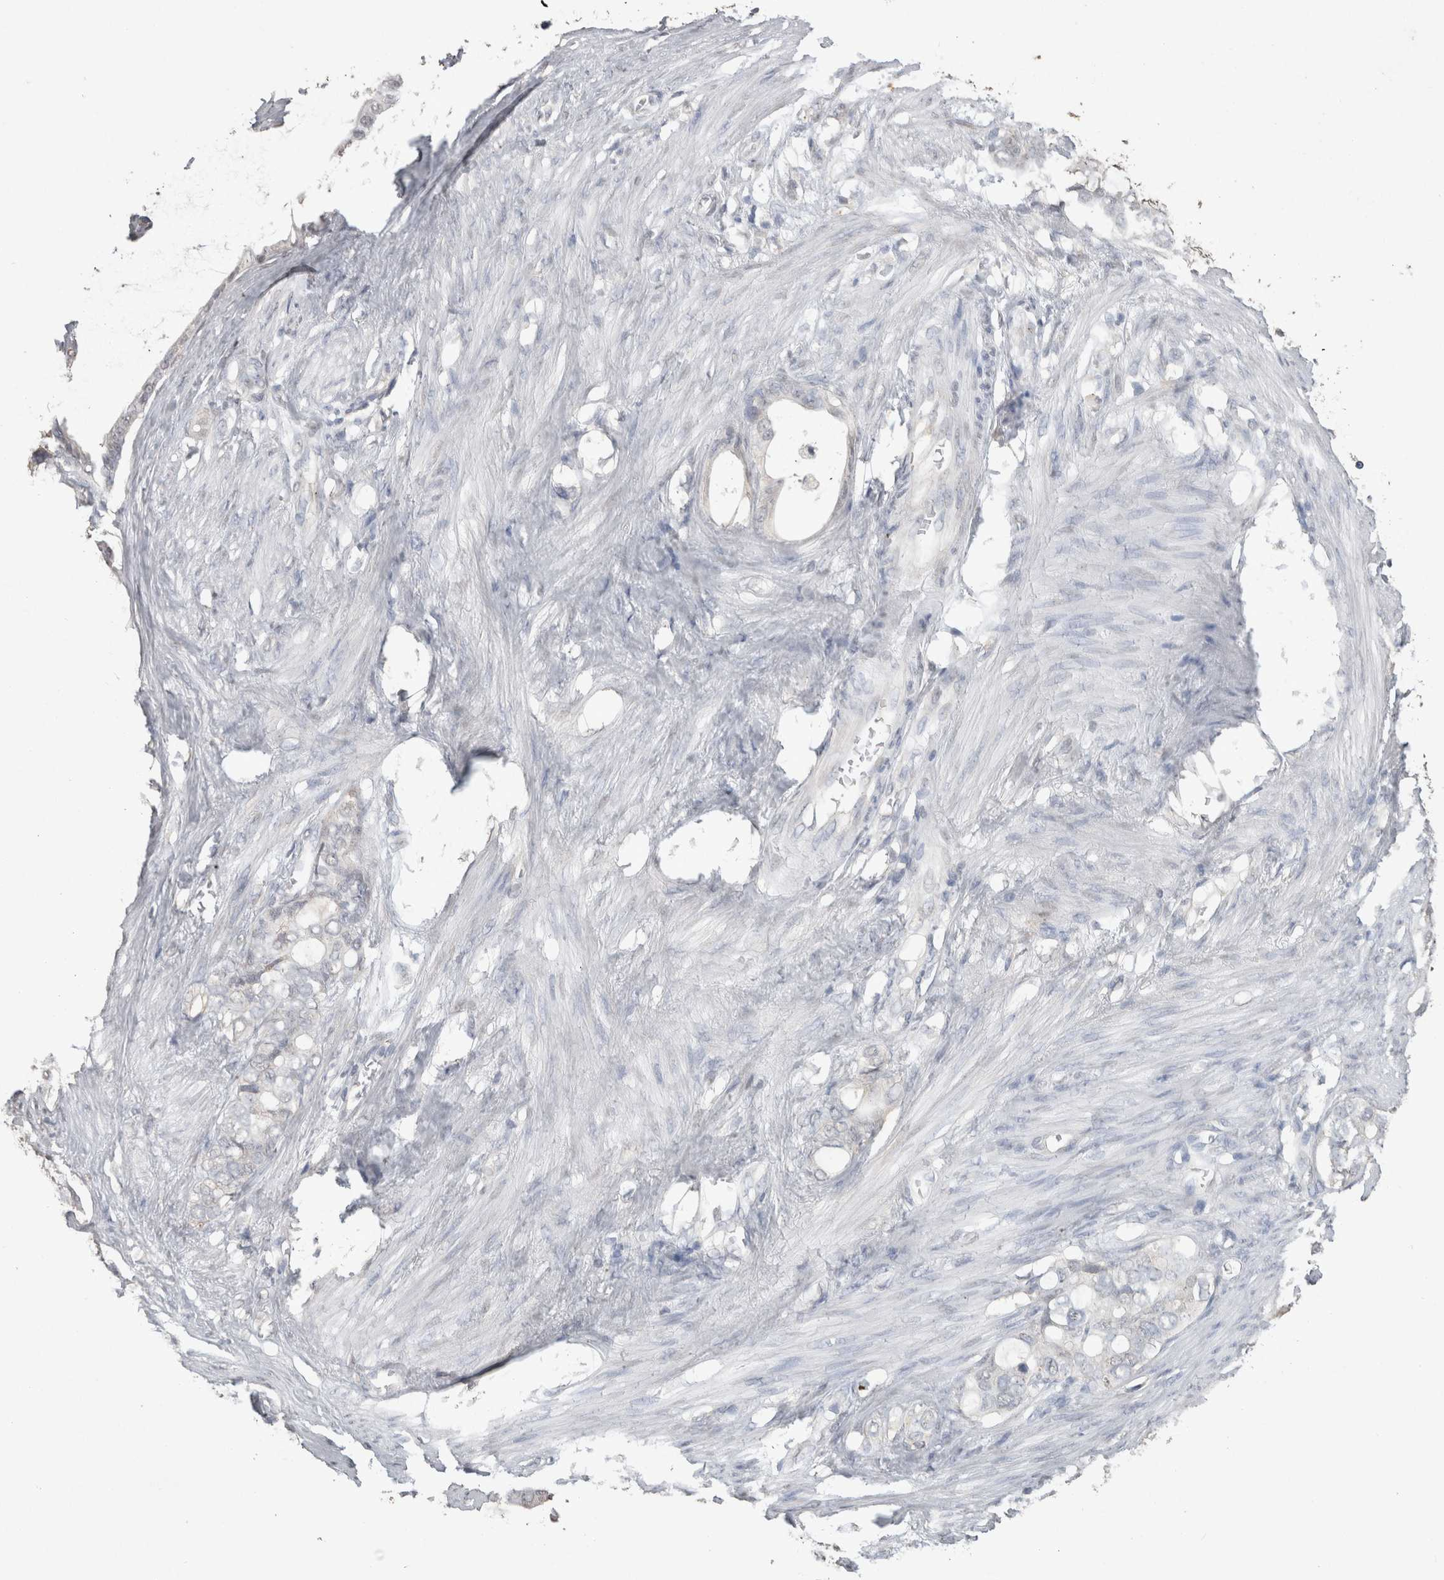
{"staining": {"intensity": "negative", "quantity": "none", "location": "none"}, "tissue": "stomach cancer", "cell_type": "Tumor cells", "image_type": "cancer", "snomed": [{"axis": "morphology", "description": "Adenocarcinoma, NOS"}, {"axis": "topography", "description": "Stomach"}], "caption": "Immunohistochemistry of human adenocarcinoma (stomach) exhibits no expression in tumor cells.", "gene": "NAALADL2", "patient": {"sex": "female", "age": 75}}